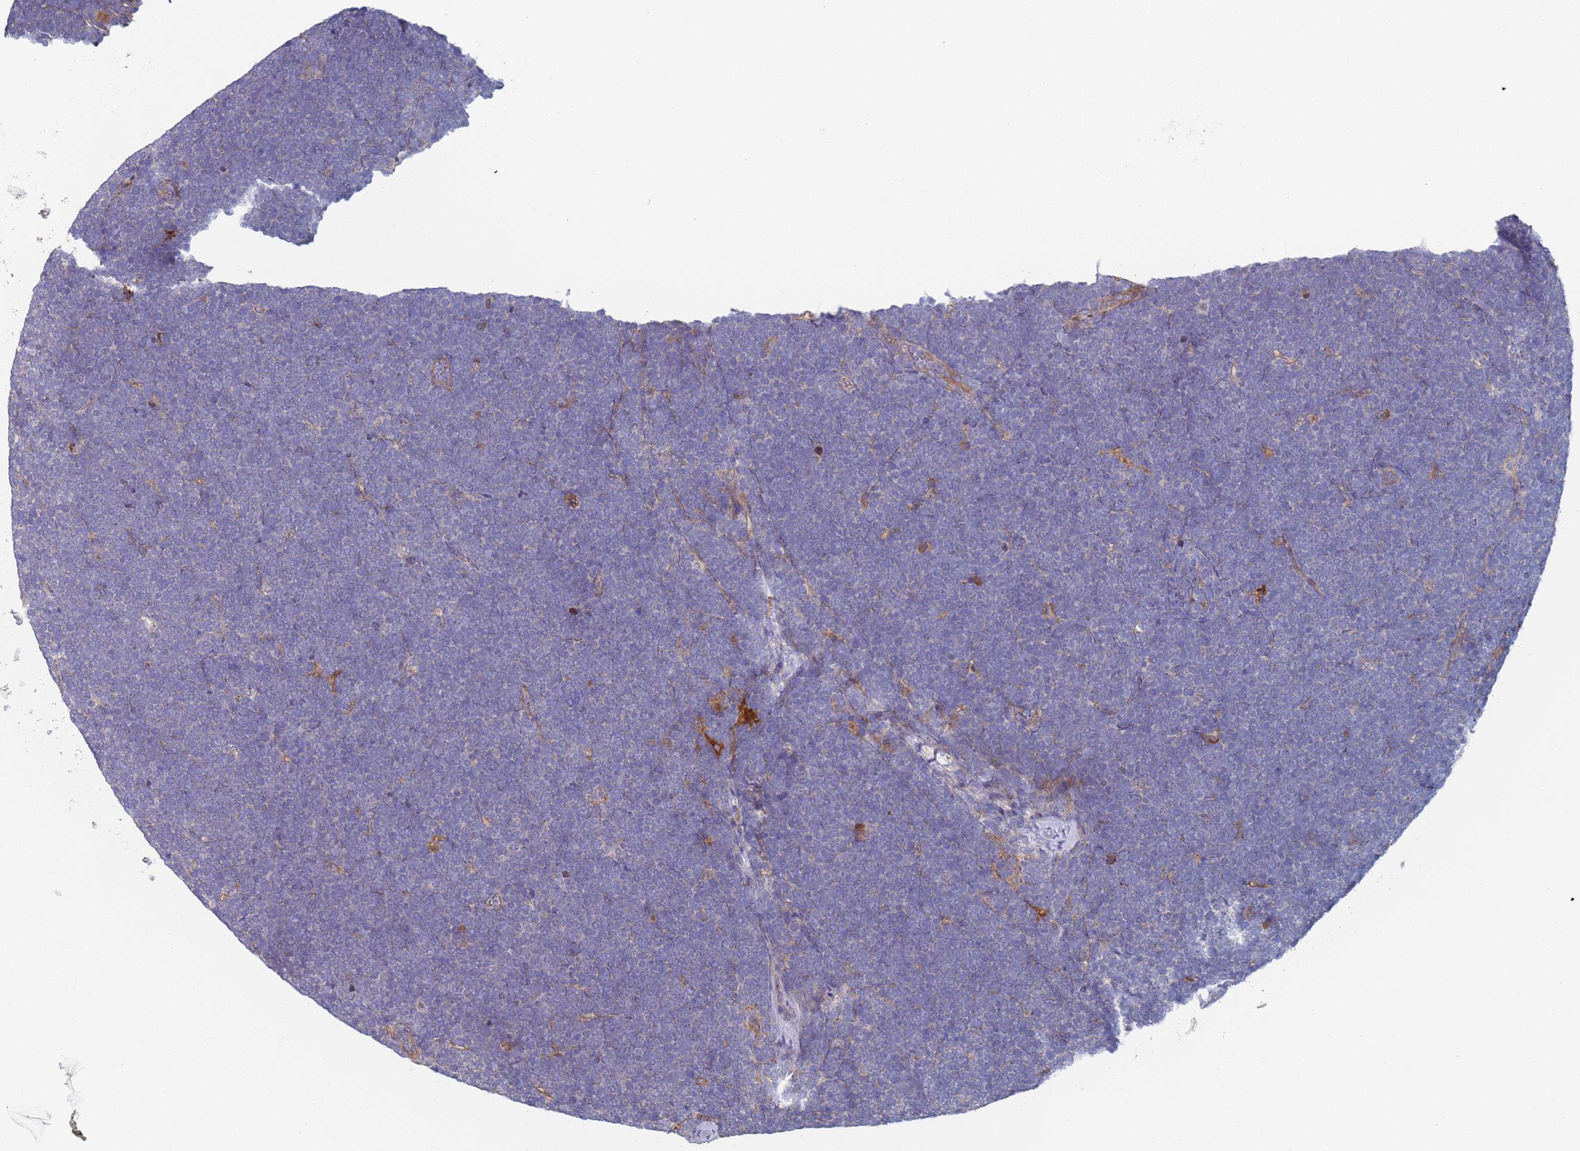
{"staining": {"intensity": "negative", "quantity": "none", "location": "none"}, "tissue": "lymphoma", "cell_type": "Tumor cells", "image_type": "cancer", "snomed": [{"axis": "morphology", "description": "Malignant lymphoma, non-Hodgkin's type, High grade"}, {"axis": "topography", "description": "Lymph node"}], "caption": "Lymphoma was stained to show a protein in brown. There is no significant expression in tumor cells. (Brightfield microscopy of DAB immunohistochemistry (IHC) at high magnification).", "gene": "MALRD1", "patient": {"sex": "male", "age": 13}}